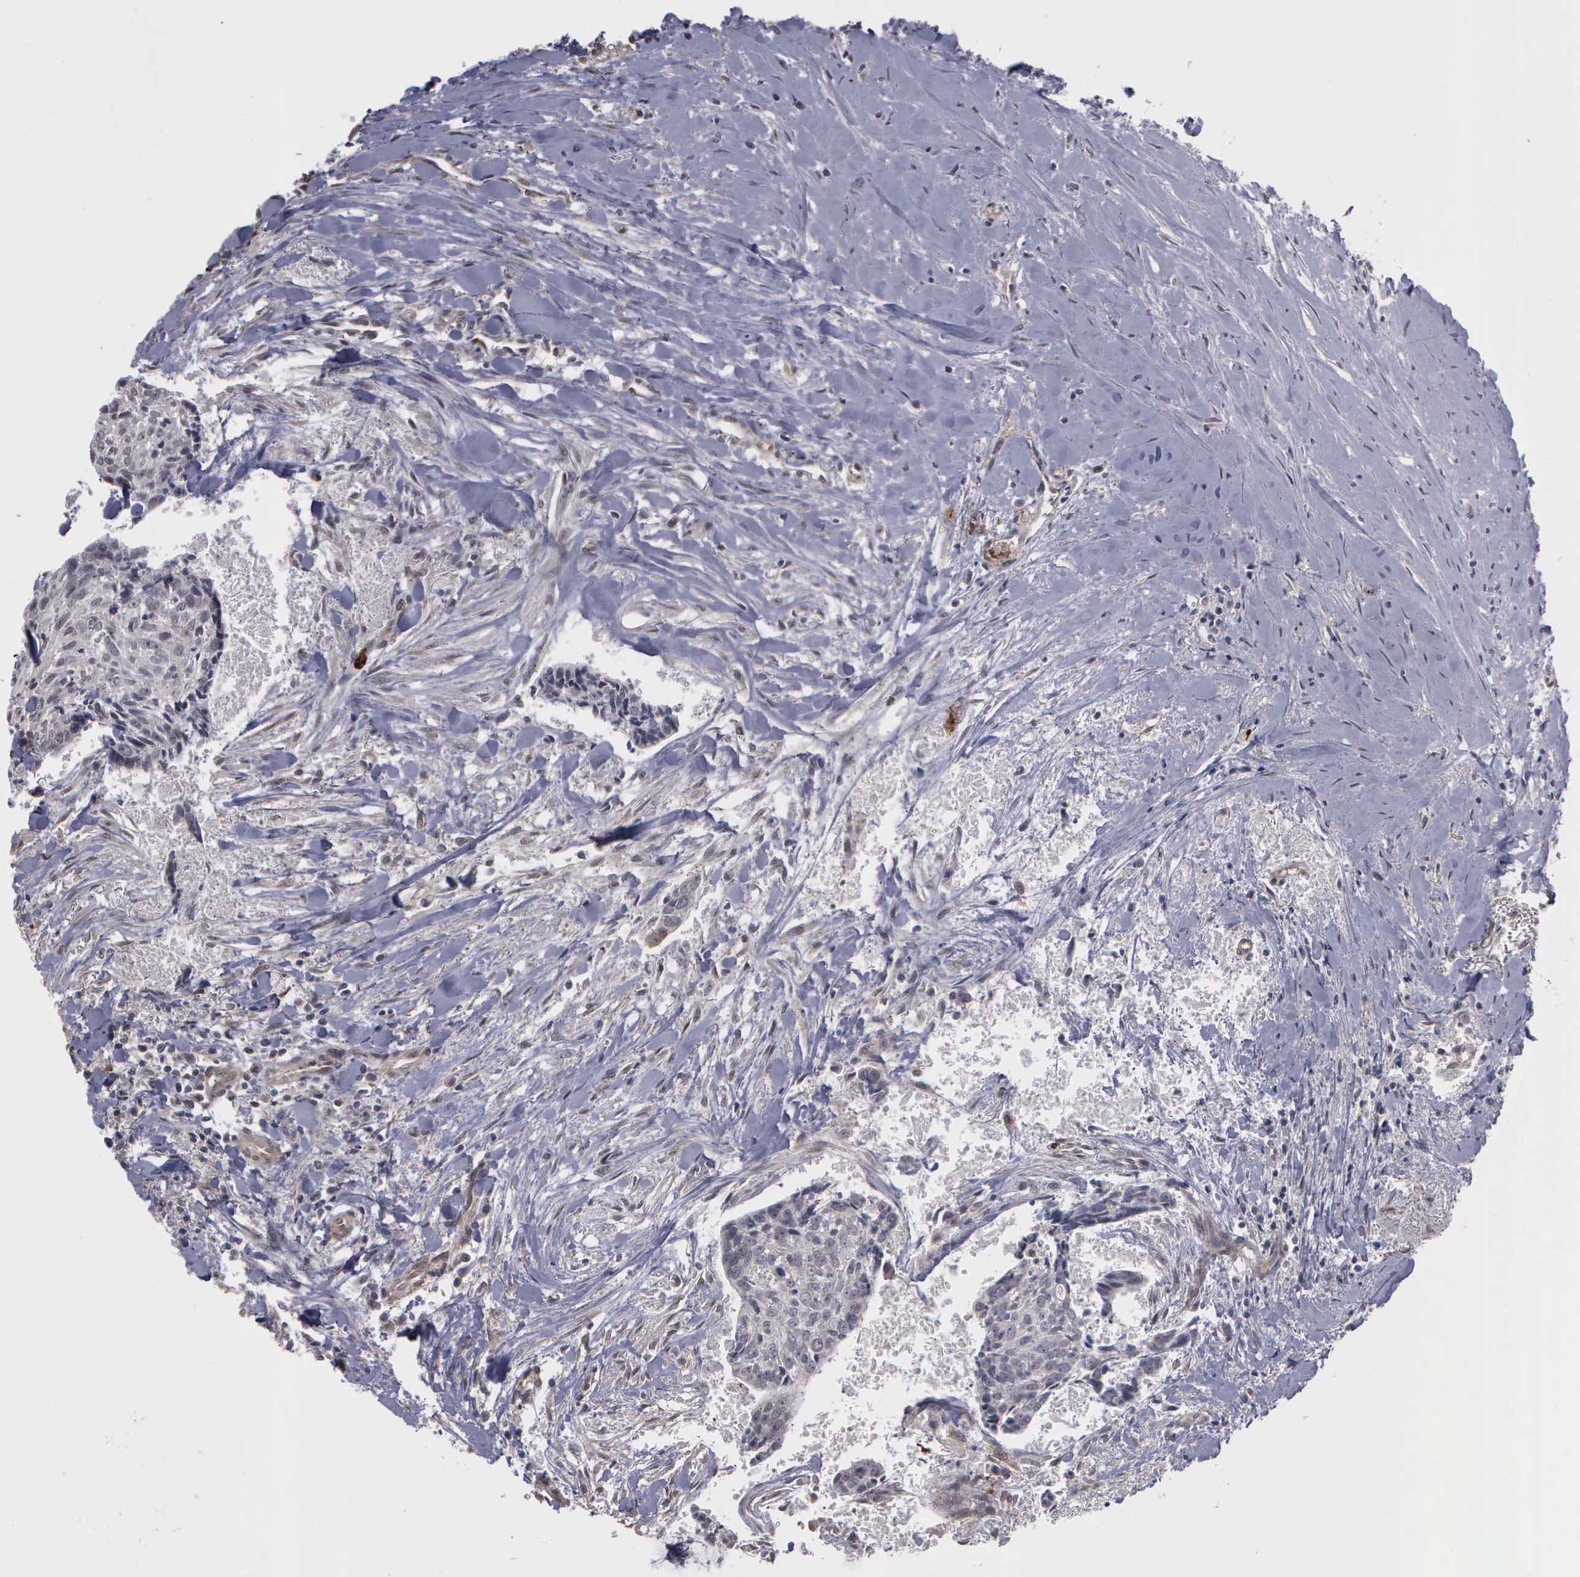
{"staining": {"intensity": "negative", "quantity": "none", "location": "none"}, "tissue": "head and neck cancer", "cell_type": "Tumor cells", "image_type": "cancer", "snomed": [{"axis": "morphology", "description": "Squamous cell carcinoma, NOS"}, {"axis": "topography", "description": "Salivary gland"}, {"axis": "topography", "description": "Head-Neck"}], "caption": "A high-resolution image shows immunohistochemistry (IHC) staining of head and neck cancer (squamous cell carcinoma), which displays no significant positivity in tumor cells.", "gene": "MMP9", "patient": {"sex": "male", "age": 70}}